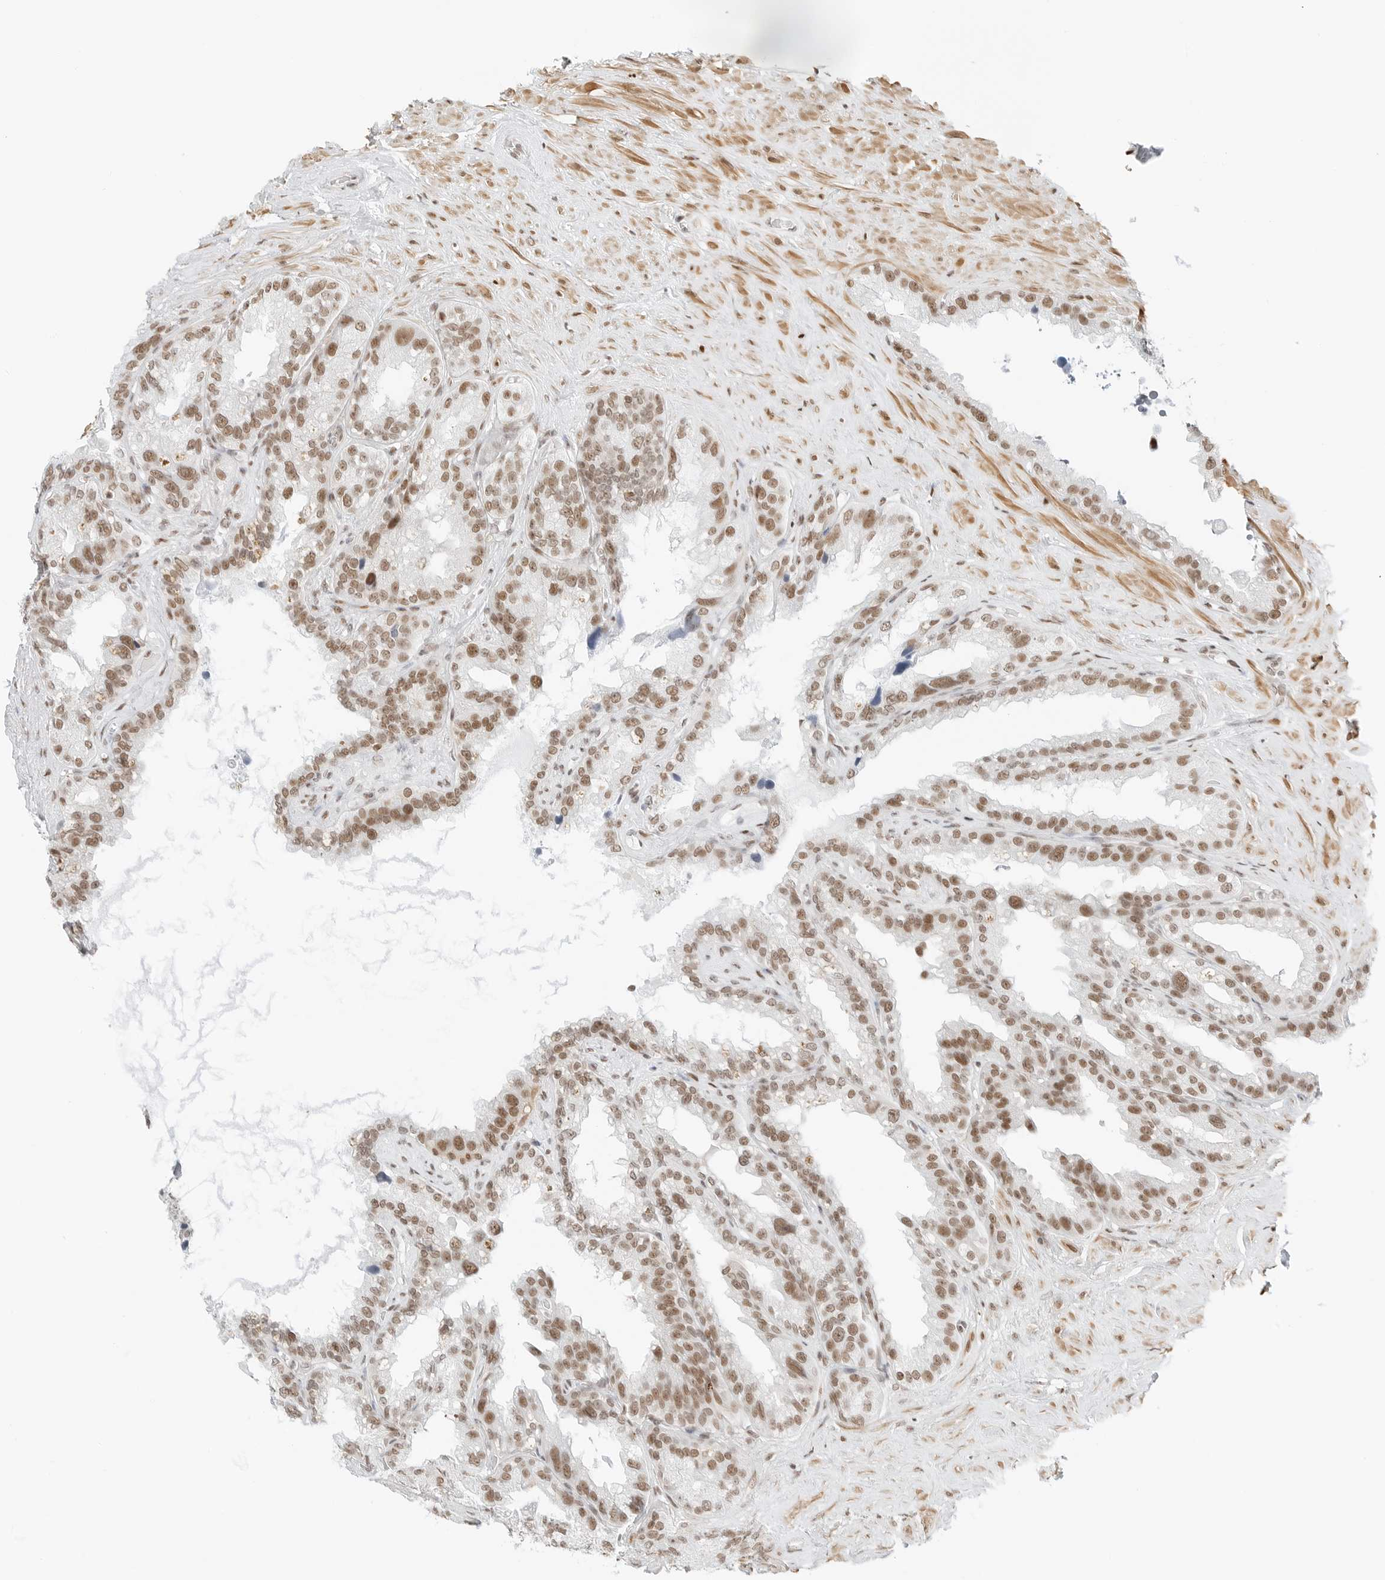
{"staining": {"intensity": "moderate", "quantity": "25%-75%", "location": "nuclear"}, "tissue": "seminal vesicle", "cell_type": "Glandular cells", "image_type": "normal", "snomed": [{"axis": "morphology", "description": "Normal tissue, NOS"}, {"axis": "topography", "description": "Seminal veicle"}], "caption": "About 25%-75% of glandular cells in benign seminal vesicle exhibit moderate nuclear protein expression as visualized by brown immunohistochemical staining.", "gene": "CRTC2", "patient": {"sex": "male", "age": 80}}